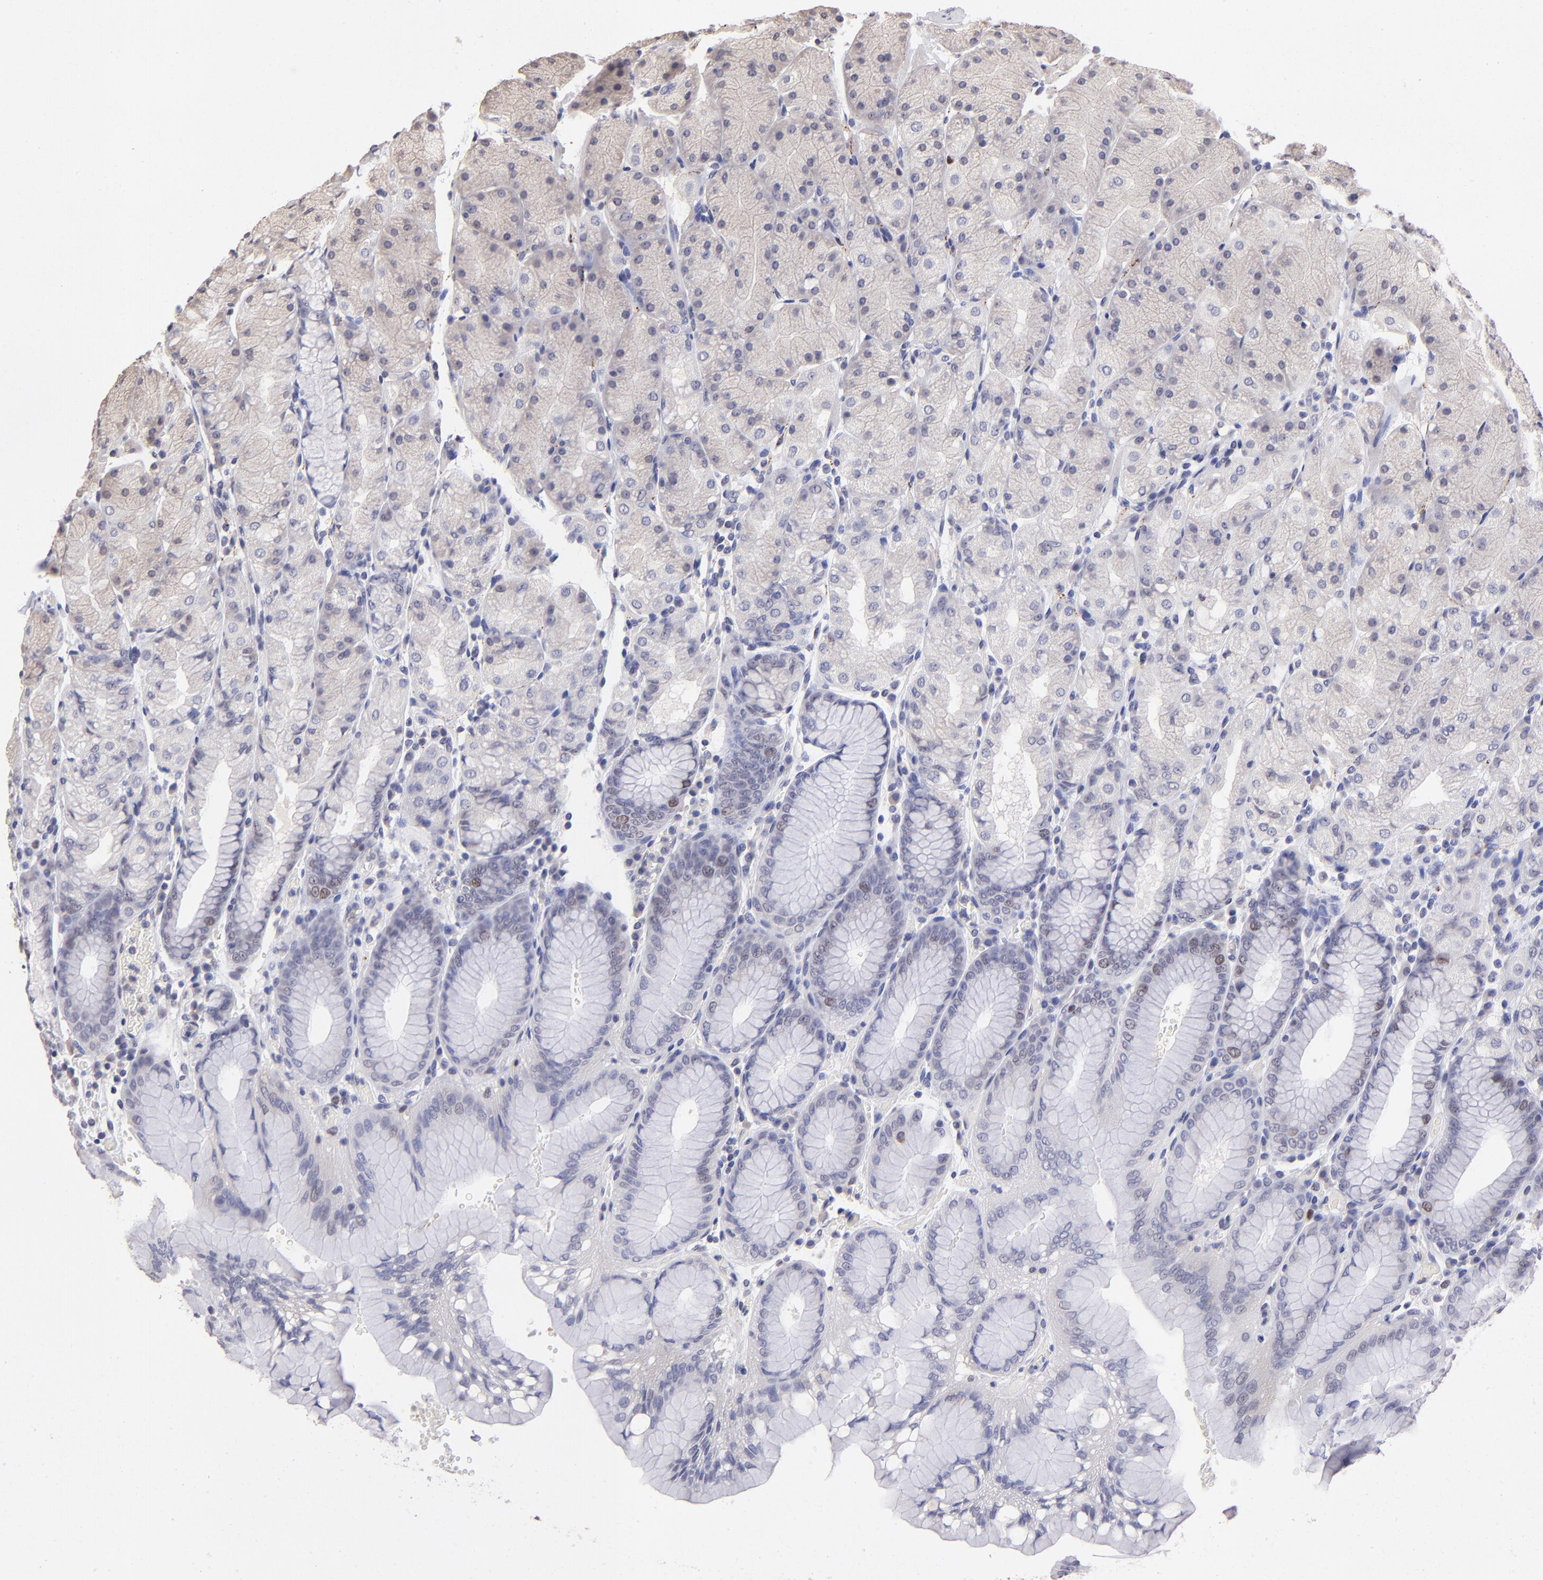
{"staining": {"intensity": "moderate", "quantity": "<25%", "location": "nuclear"}, "tissue": "stomach", "cell_type": "Glandular cells", "image_type": "normal", "snomed": [{"axis": "morphology", "description": "Normal tissue, NOS"}, {"axis": "topography", "description": "Stomach, upper"}, {"axis": "topography", "description": "Stomach"}], "caption": "Glandular cells exhibit low levels of moderate nuclear positivity in about <25% of cells in normal stomach. Immunohistochemistry stains the protein of interest in brown and the nuclei are stained blue.", "gene": "DNMT1", "patient": {"sex": "male", "age": 76}}